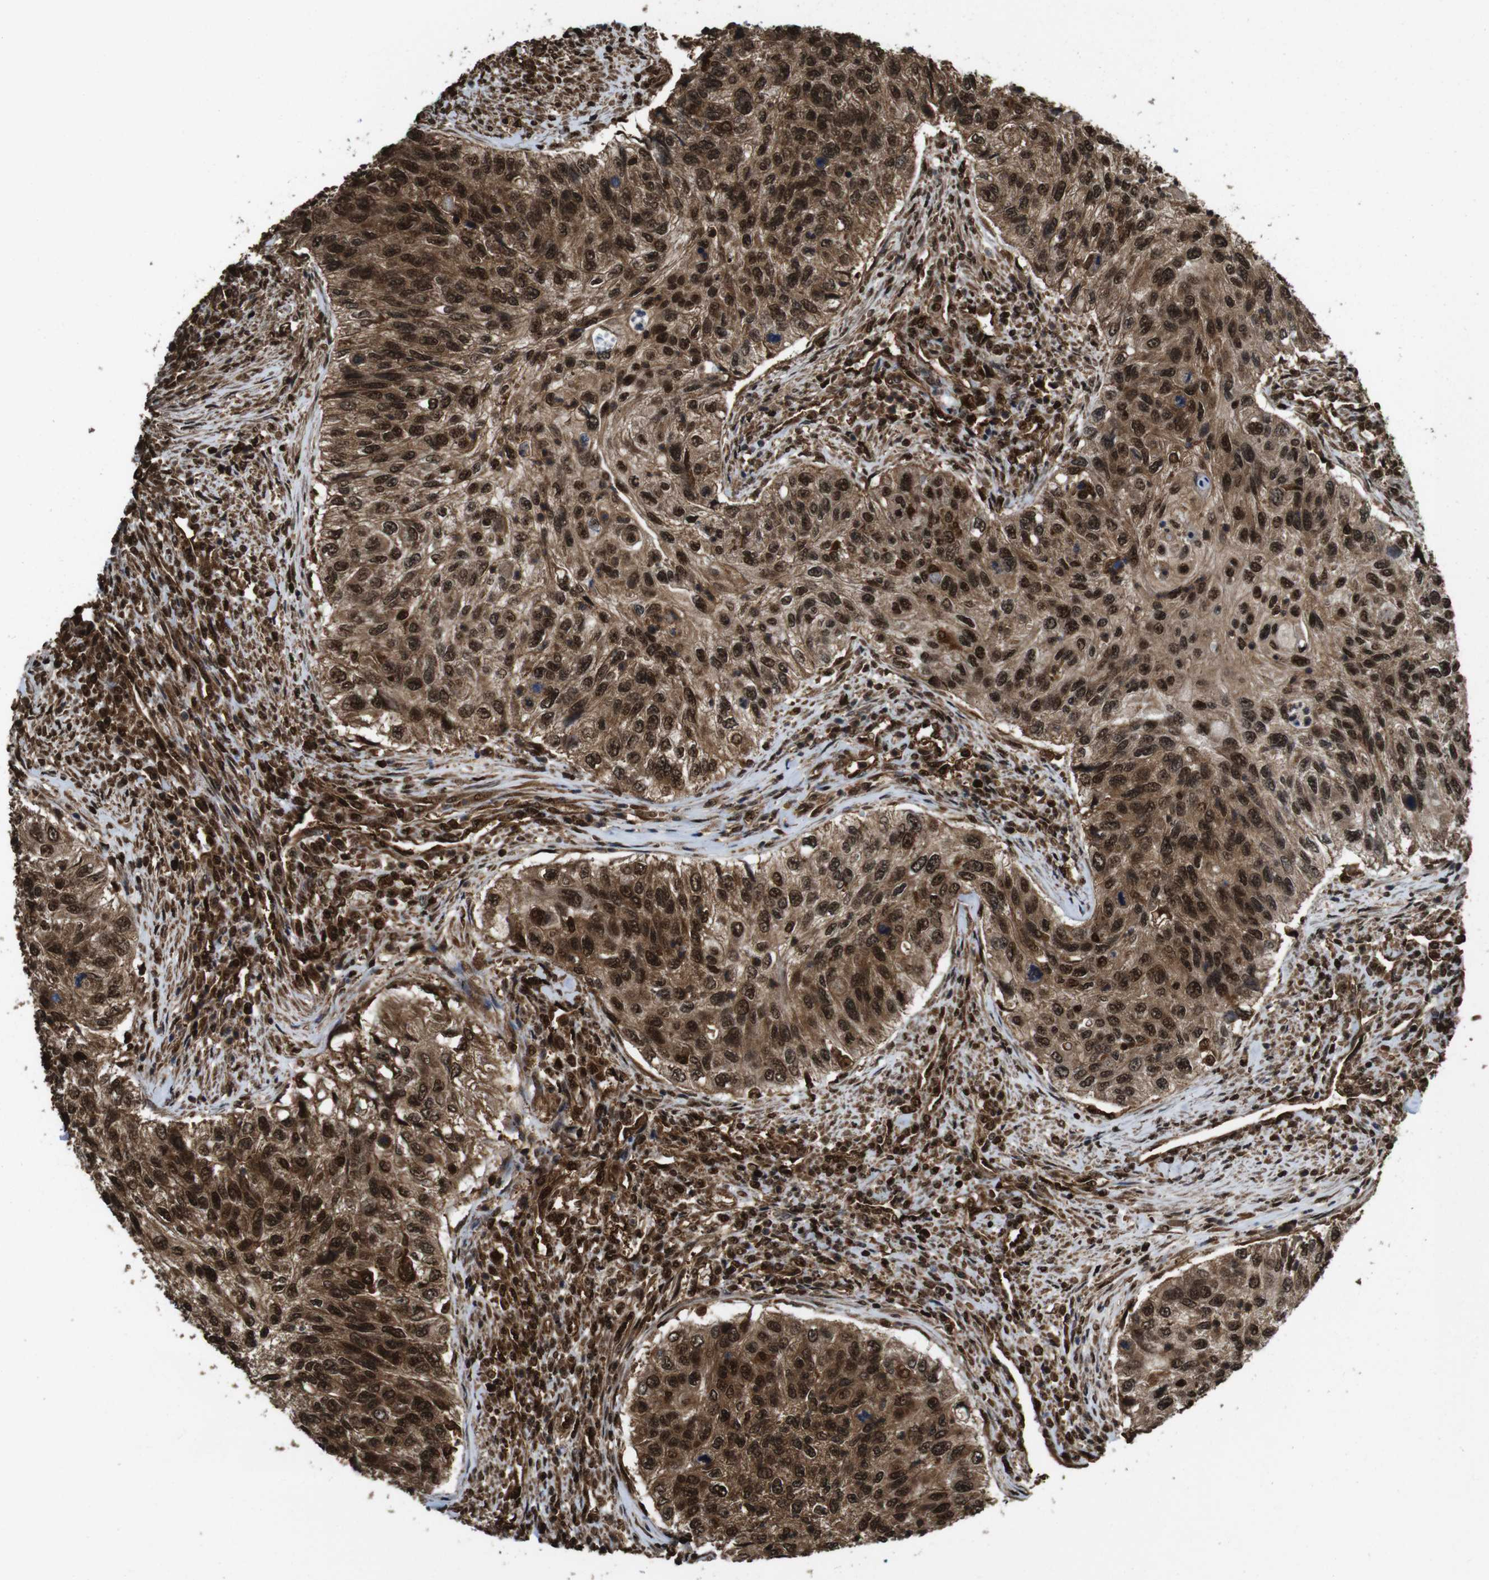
{"staining": {"intensity": "strong", "quantity": ">75%", "location": "cytoplasmic/membranous,nuclear"}, "tissue": "urothelial cancer", "cell_type": "Tumor cells", "image_type": "cancer", "snomed": [{"axis": "morphology", "description": "Urothelial carcinoma, High grade"}, {"axis": "topography", "description": "Urinary bladder"}], "caption": "Immunohistochemistry histopathology image of human urothelial carcinoma (high-grade) stained for a protein (brown), which reveals high levels of strong cytoplasmic/membranous and nuclear staining in about >75% of tumor cells.", "gene": "VCP", "patient": {"sex": "female", "age": 60}}